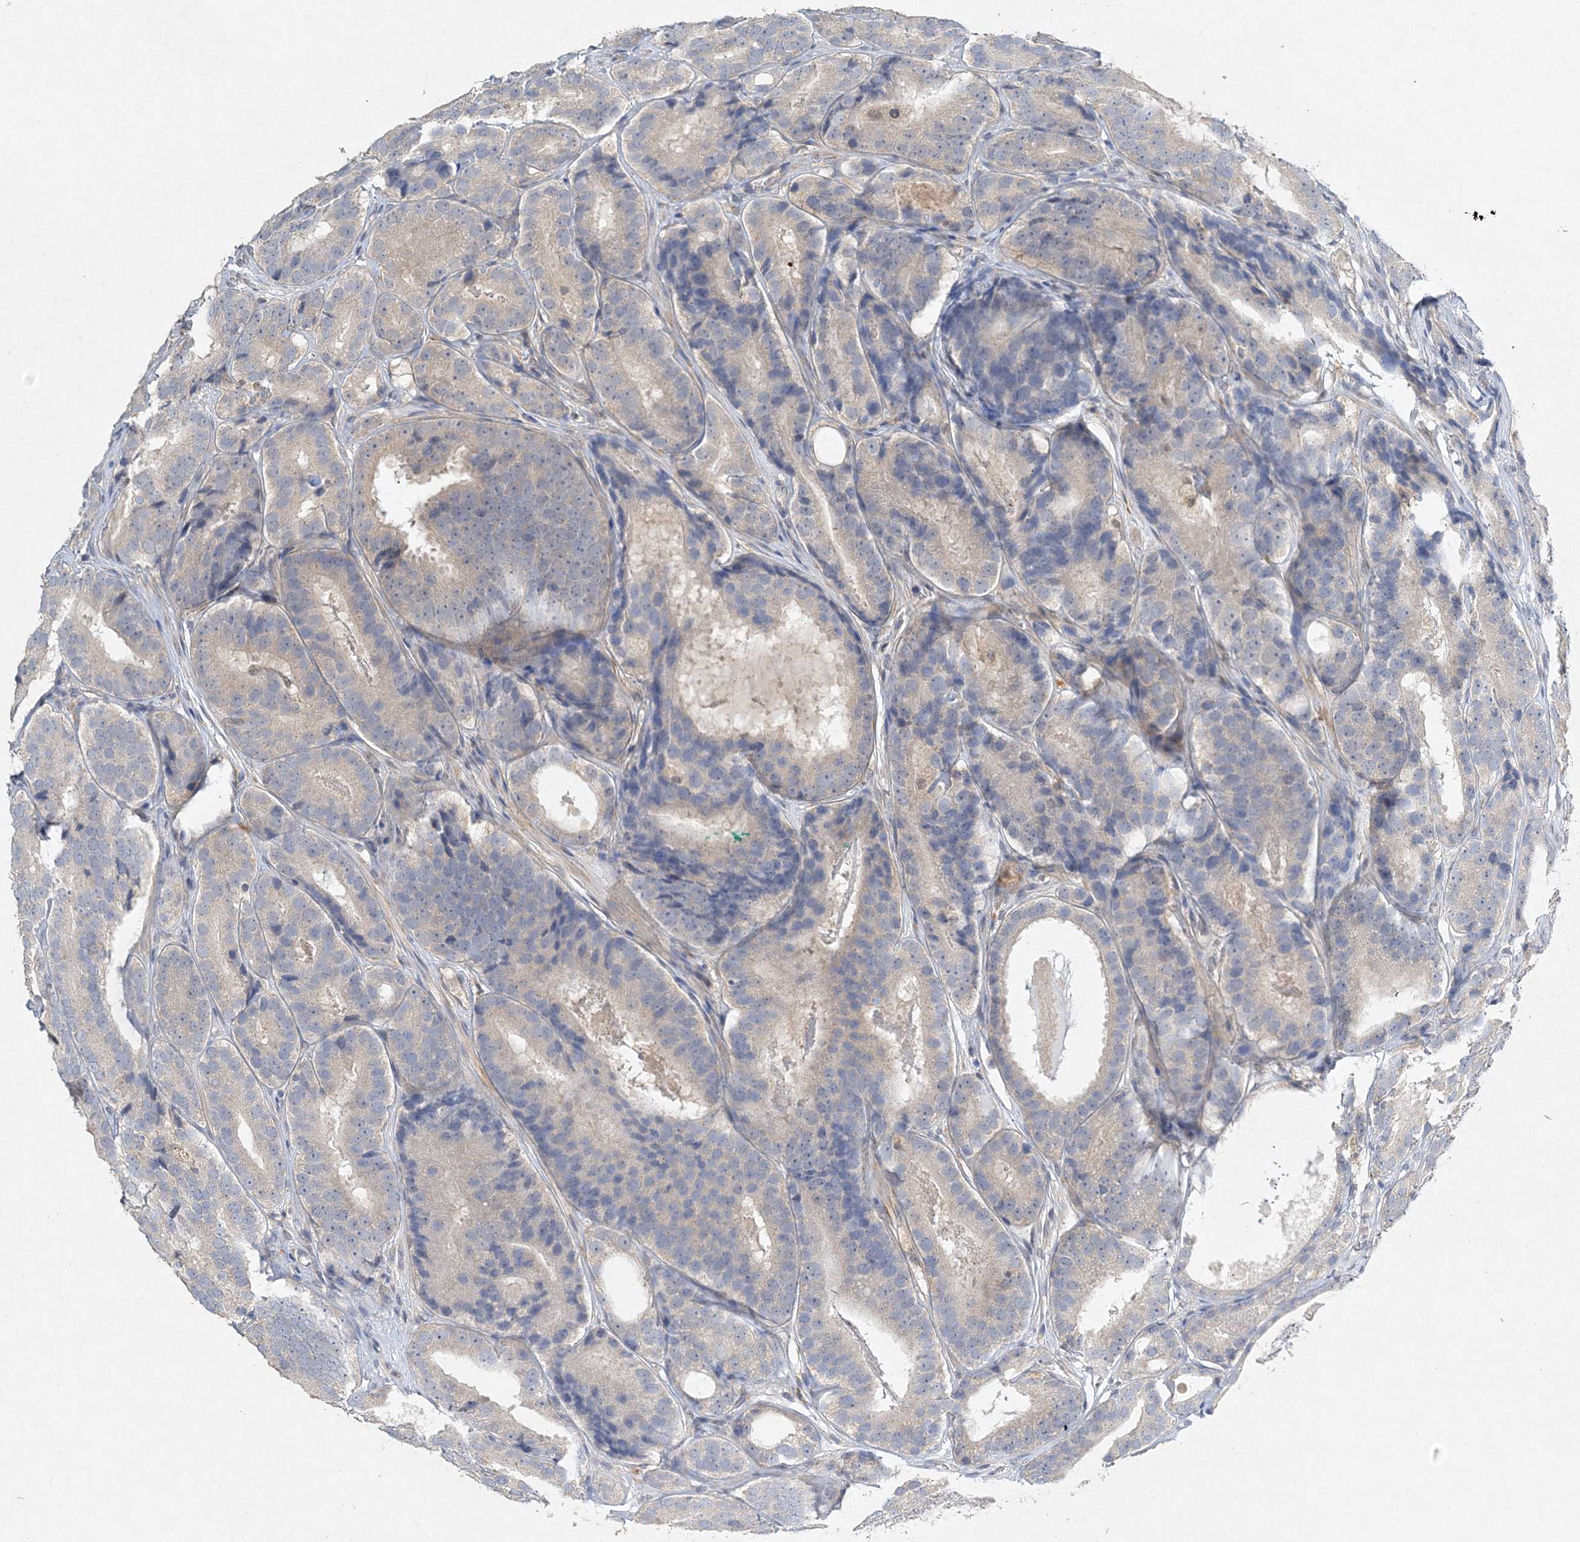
{"staining": {"intensity": "negative", "quantity": "none", "location": "none"}, "tissue": "prostate cancer", "cell_type": "Tumor cells", "image_type": "cancer", "snomed": [{"axis": "morphology", "description": "Adenocarcinoma, High grade"}, {"axis": "topography", "description": "Prostate"}], "caption": "A micrograph of human high-grade adenocarcinoma (prostate) is negative for staining in tumor cells.", "gene": "MAT2B", "patient": {"sex": "male", "age": 56}}